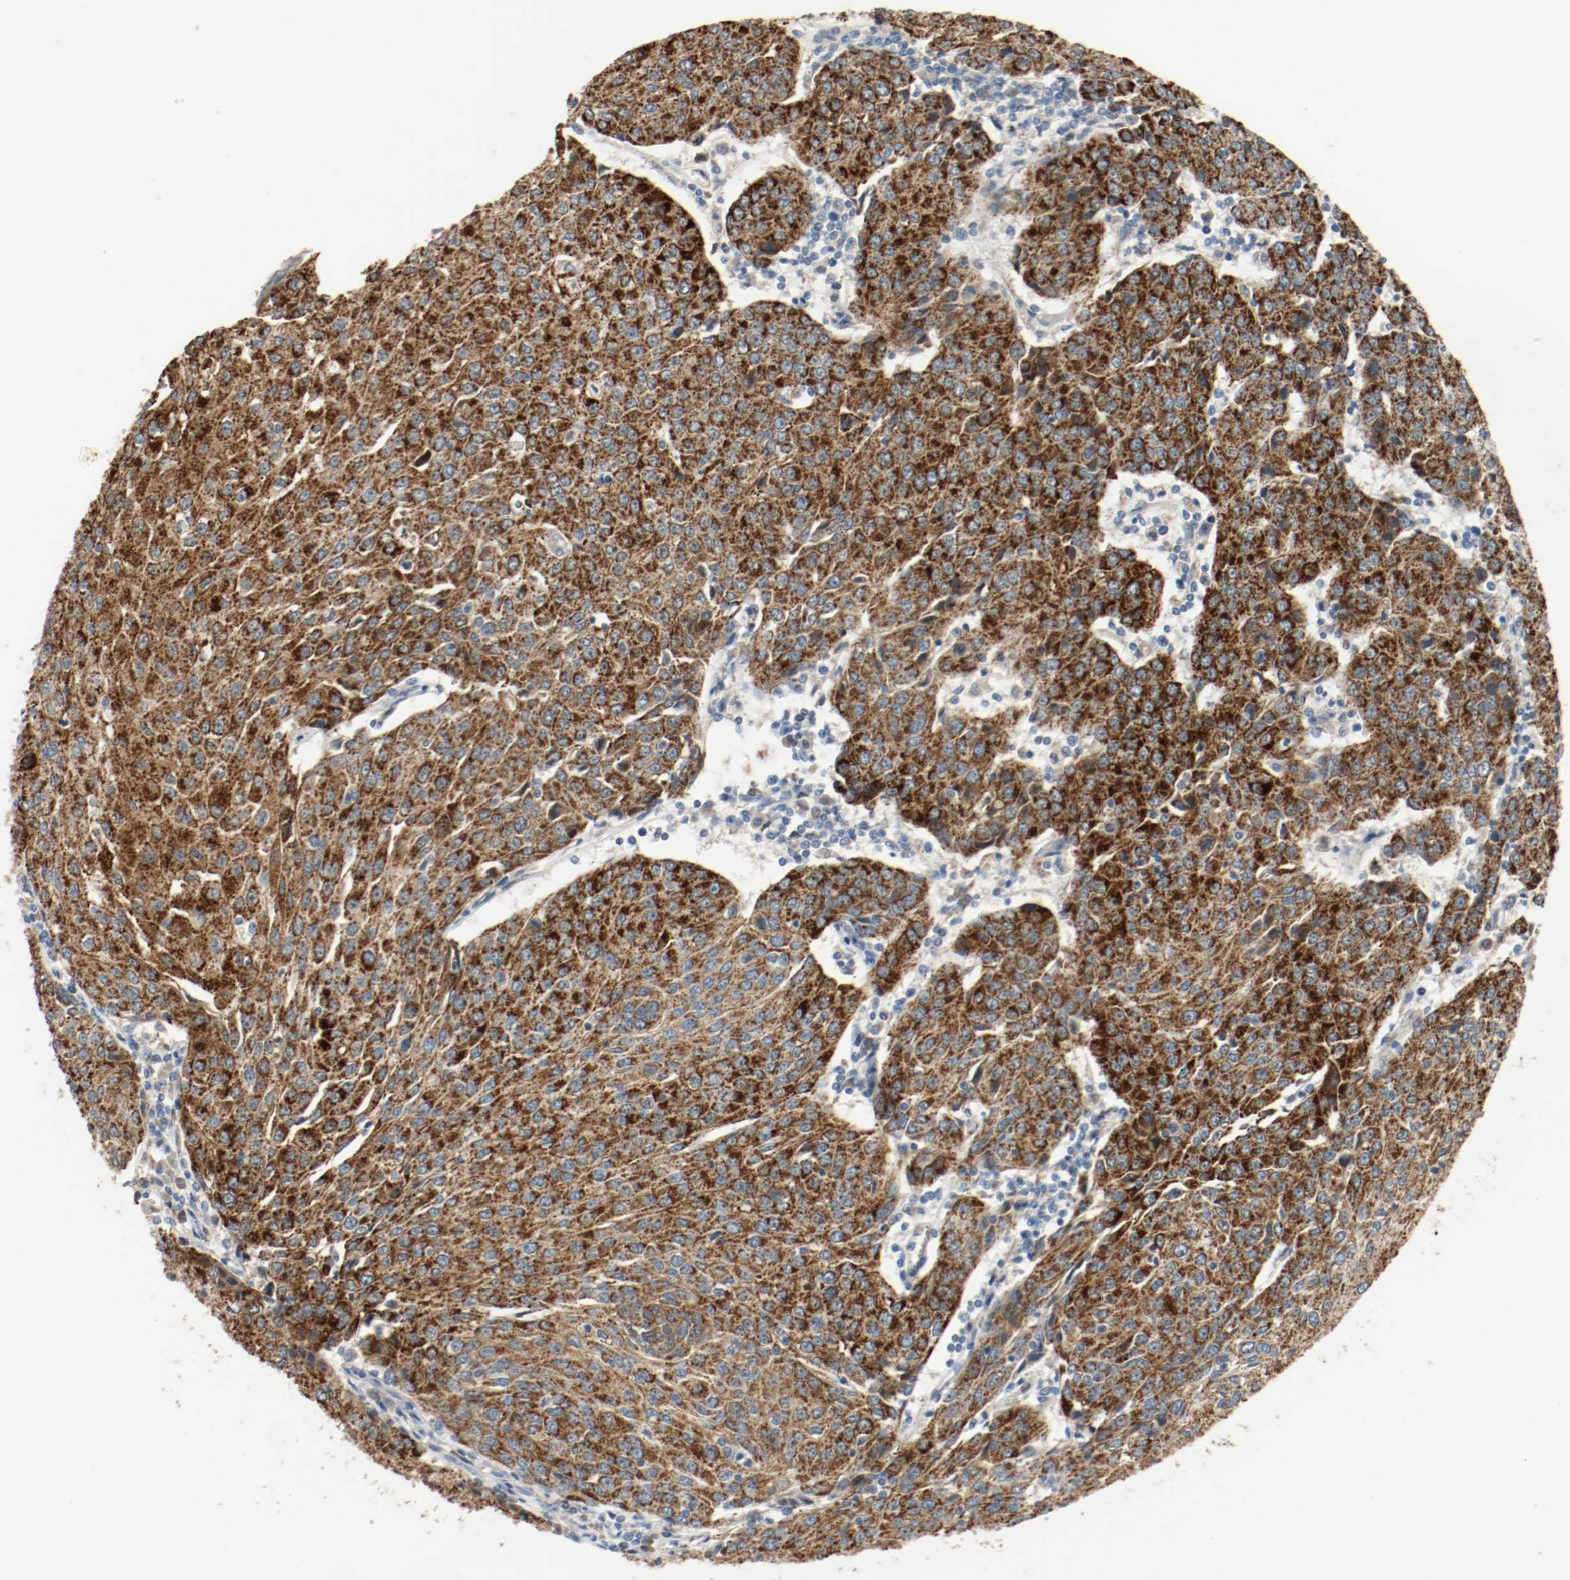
{"staining": {"intensity": "strong", "quantity": ">75%", "location": "cytoplasmic/membranous"}, "tissue": "urothelial cancer", "cell_type": "Tumor cells", "image_type": "cancer", "snomed": [{"axis": "morphology", "description": "Urothelial carcinoma, High grade"}, {"axis": "topography", "description": "Urinary bladder"}], "caption": "Brown immunohistochemical staining in human urothelial cancer displays strong cytoplasmic/membranous staining in about >75% of tumor cells.", "gene": "ALDH4A1", "patient": {"sex": "female", "age": 85}}